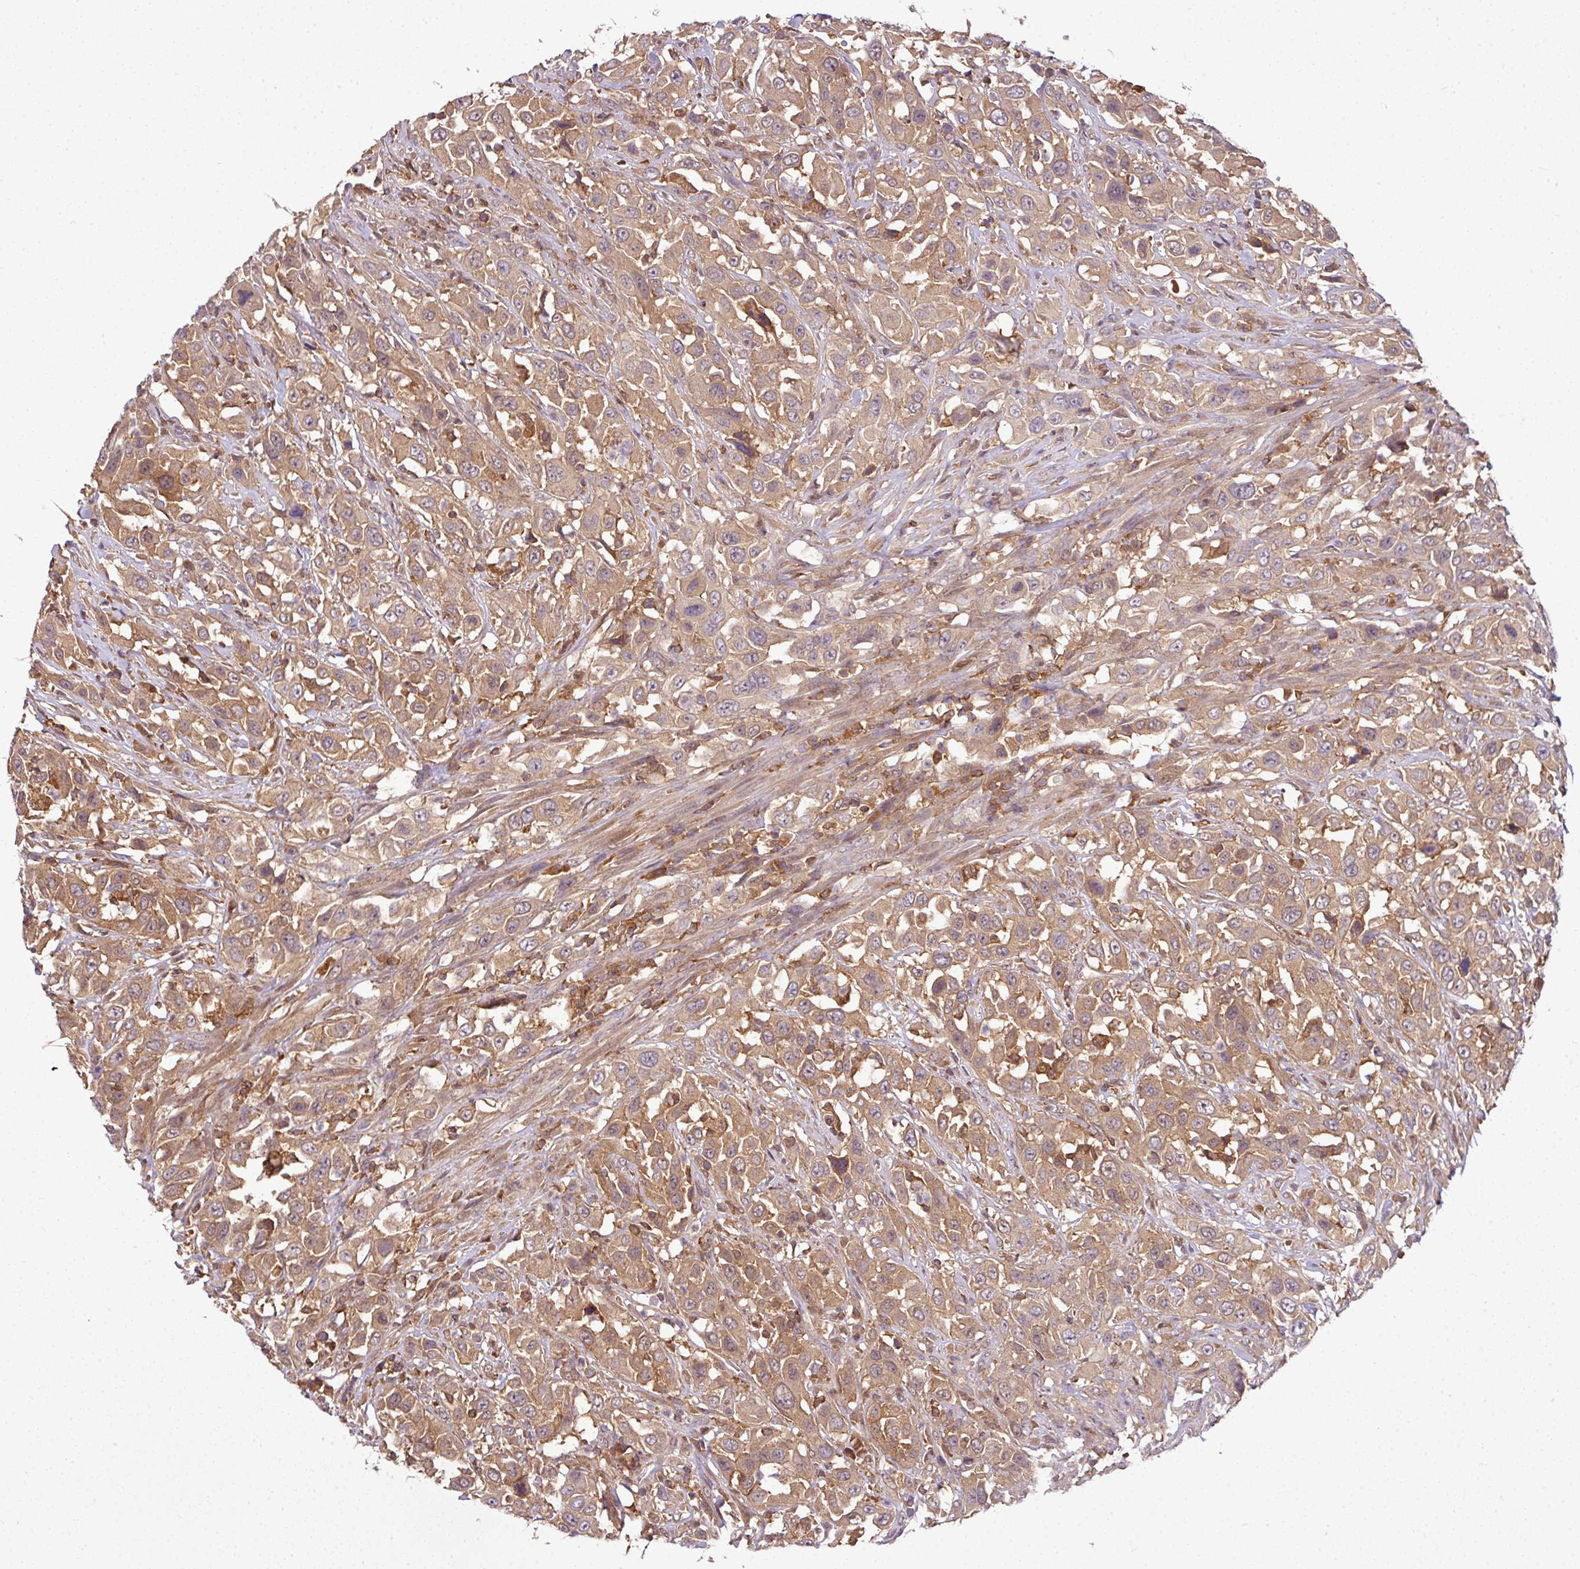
{"staining": {"intensity": "moderate", "quantity": ">75%", "location": "cytoplasmic/membranous"}, "tissue": "urothelial cancer", "cell_type": "Tumor cells", "image_type": "cancer", "snomed": [{"axis": "morphology", "description": "Urothelial carcinoma, High grade"}, {"axis": "topography", "description": "Urinary bladder"}], "caption": "Moderate cytoplasmic/membranous expression for a protein is appreciated in approximately >75% of tumor cells of urothelial cancer using immunohistochemistry.", "gene": "STAT5A", "patient": {"sex": "male", "age": 61}}